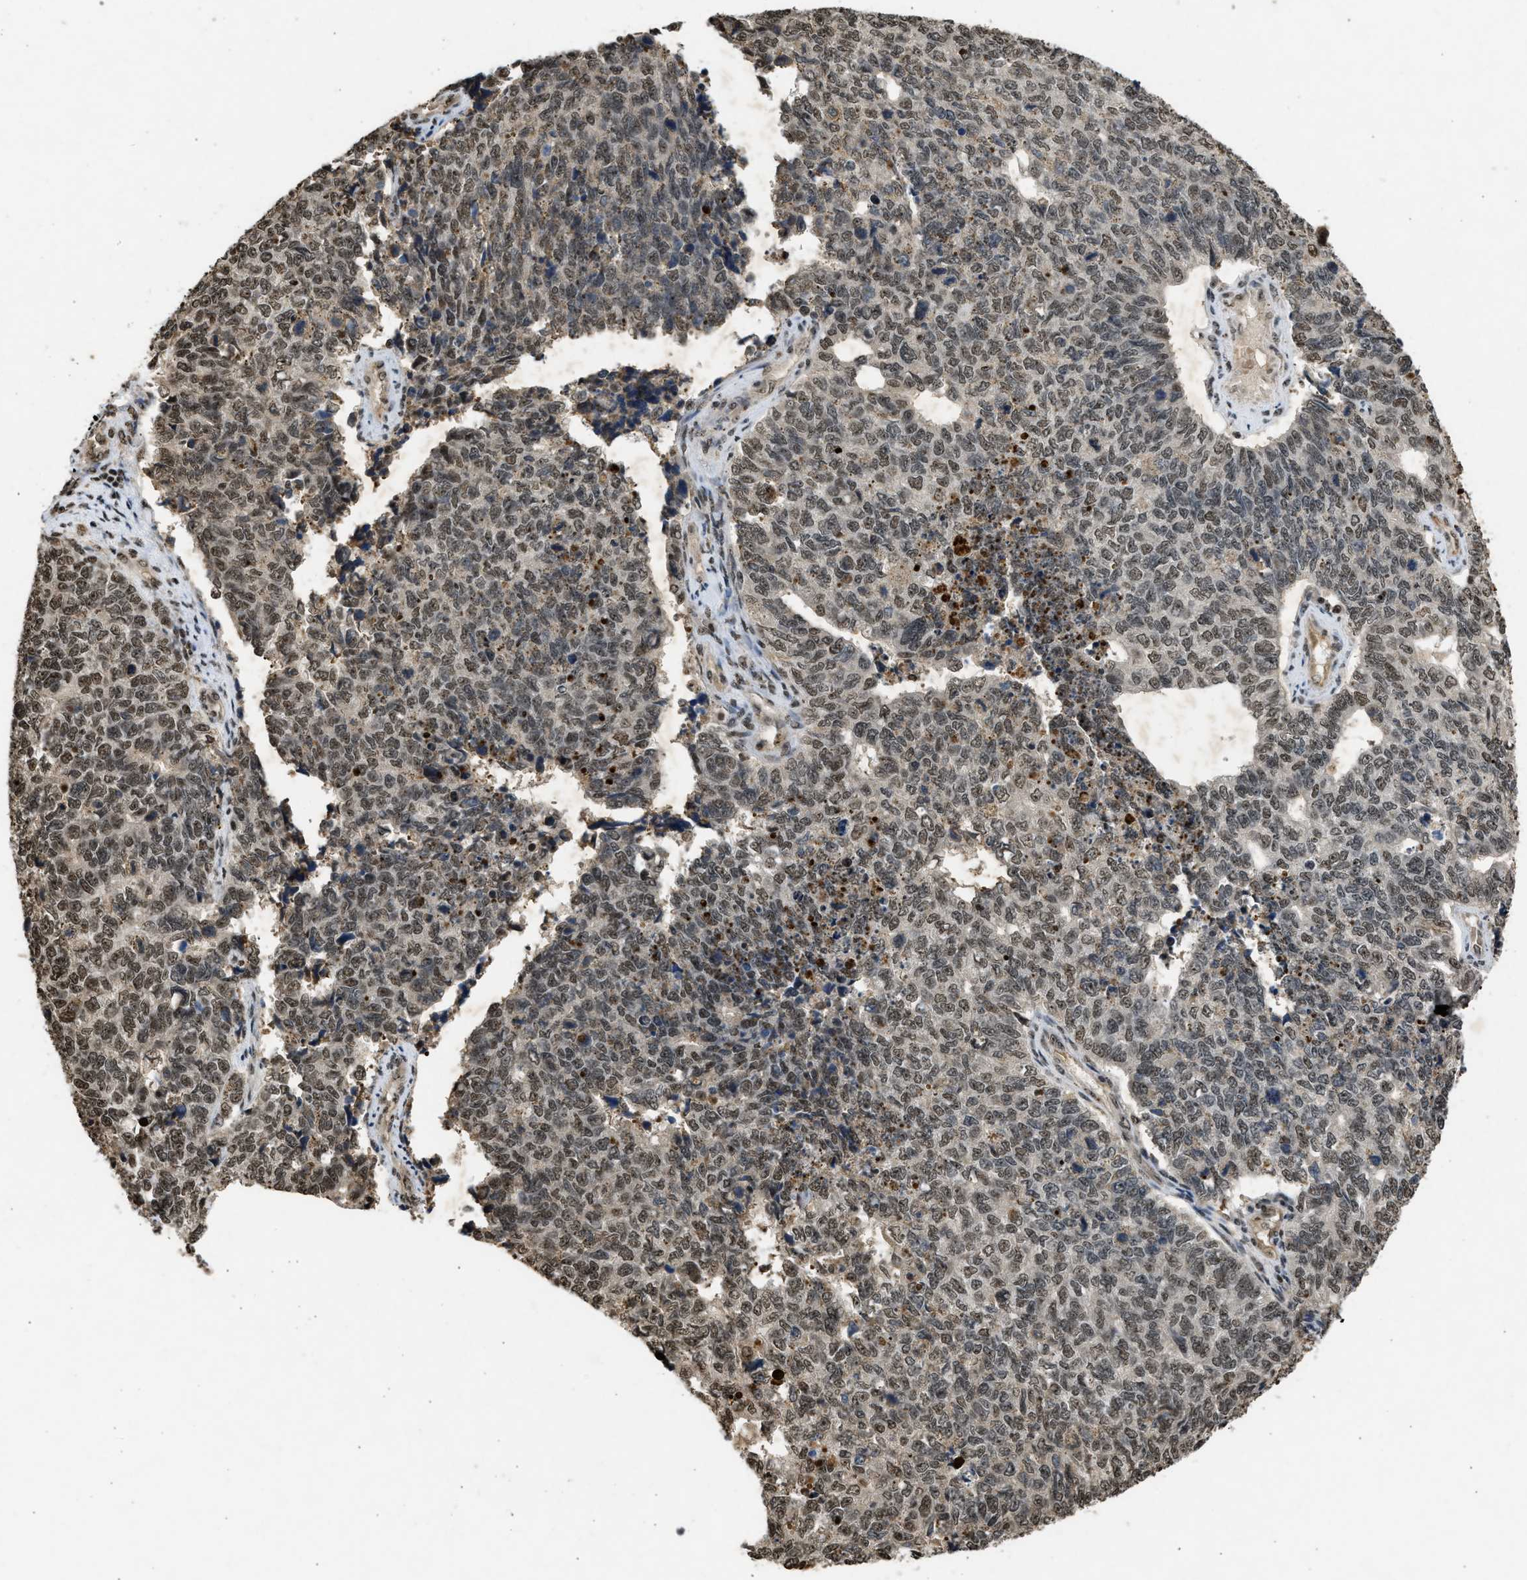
{"staining": {"intensity": "moderate", "quantity": ">75%", "location": "nuclear"}, "tissue": "cervical cancer", "cell_type": "Tumor cells", "image_type": "cancer", "snomed": [{"axis": "morphology", "description": "Squamous cell carcinoma, NOS"}, {"axis": "topography", "description": "Cervix"}], "caption": "IHC of squamous cell carcinoma (cervical) reveals medium levels of moderate nuclear positivity in about >75% of tumor cells.", "gene": "TFDP2", "patient": {"sex": "female", "age": 63}}